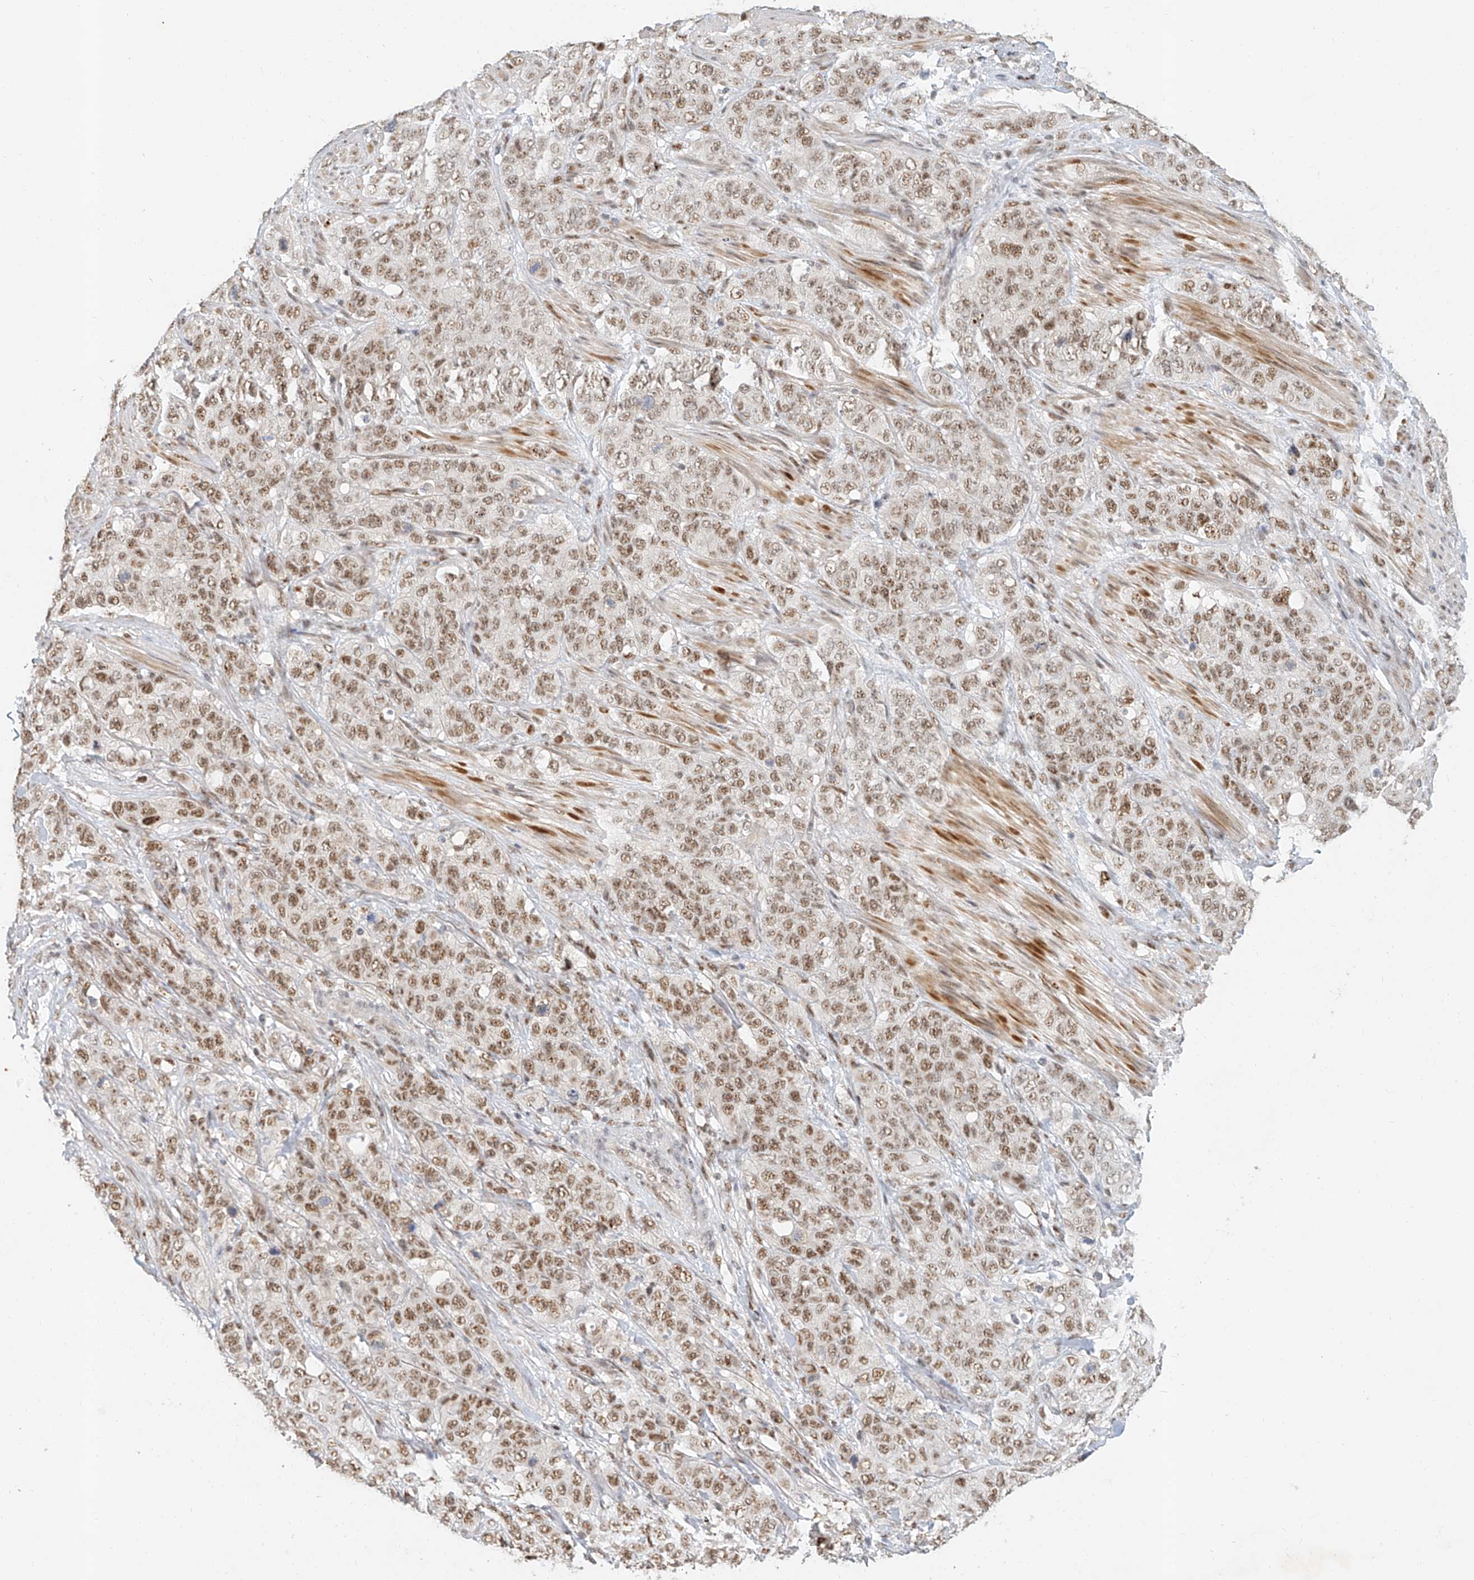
{"staining": {"intensity": "moderate", "quantity": ">75%", "location": "nuclear"}, "tissue": "stomach cancer", "cell_type": "Tumor cells", "image_type": "cancer", "snomed": [{"axis": "morphology", "description": "Adenocarcinoma, NOS"}, {"axis": "topography", "description": "Stomach"}], "caption": "This is a micrograph of immunohistochemistry (IHC) staining of stomach cancer, which shows moderate expression in the nuclear of tumor cells.", "gene": "CXorf58", "patient": {"sex": "male", "age": 48}}